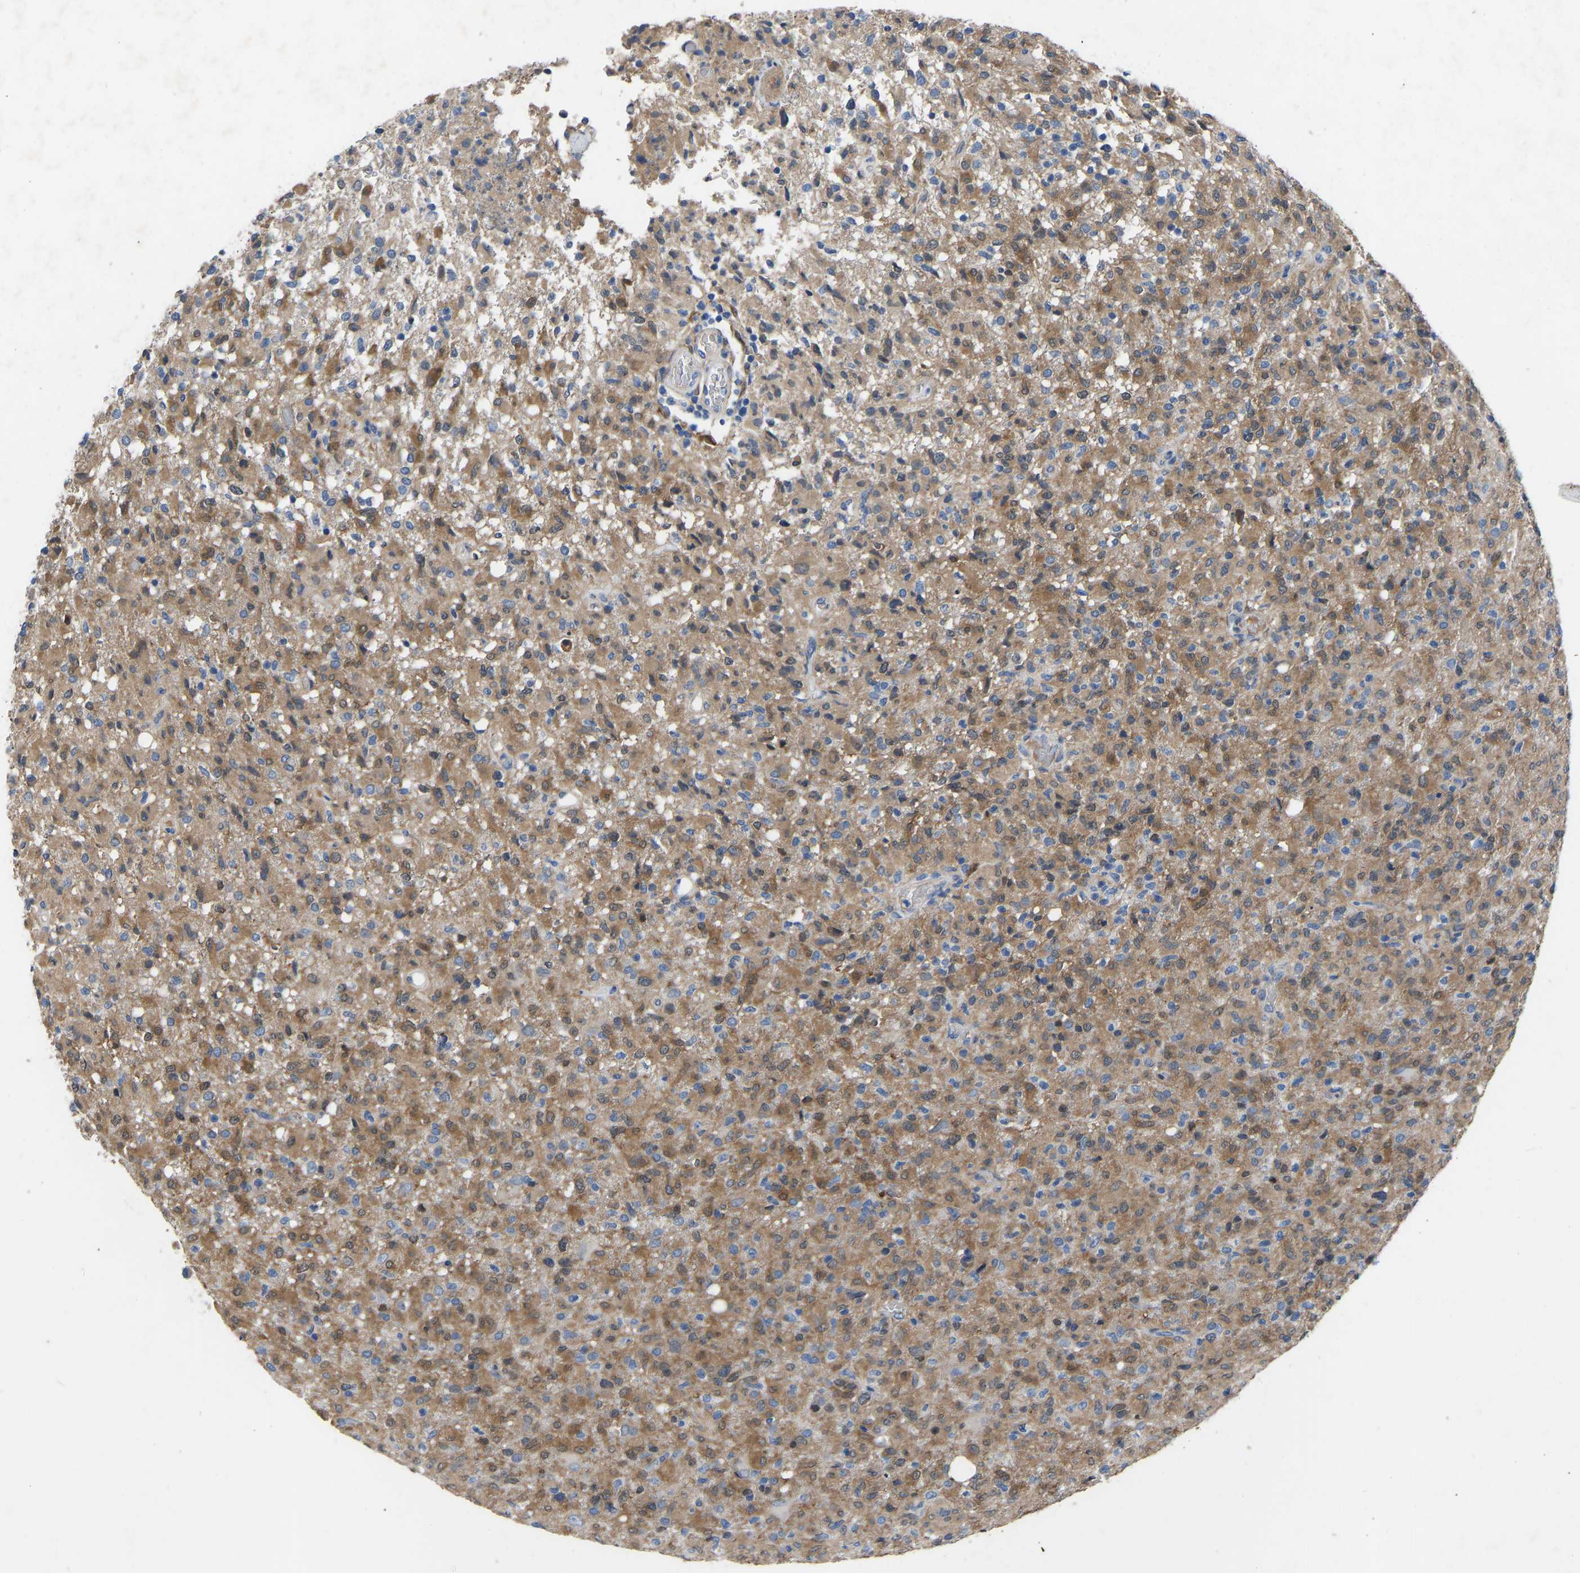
{"staining": {"intensity": "moderate", "quantity": ">75%", "location": "cytoplasmic/membranous"}, "tissue": "glioma", "cell_type": "Tumor cells", "image_type": "cancer", "snomed": [{"axis": "morphology", "description": "Glioma, malignant, High grade"}, {"axis": "topography", "description": "Brain"}], "caption": "About >75% of tumor cells in human glioma display moderate cytoplasmic/membranous protein positivity as visualized by brown immunohistochemical staining.", "gene": "RBP1", "patient": {"sex": "female", "age": 57}}